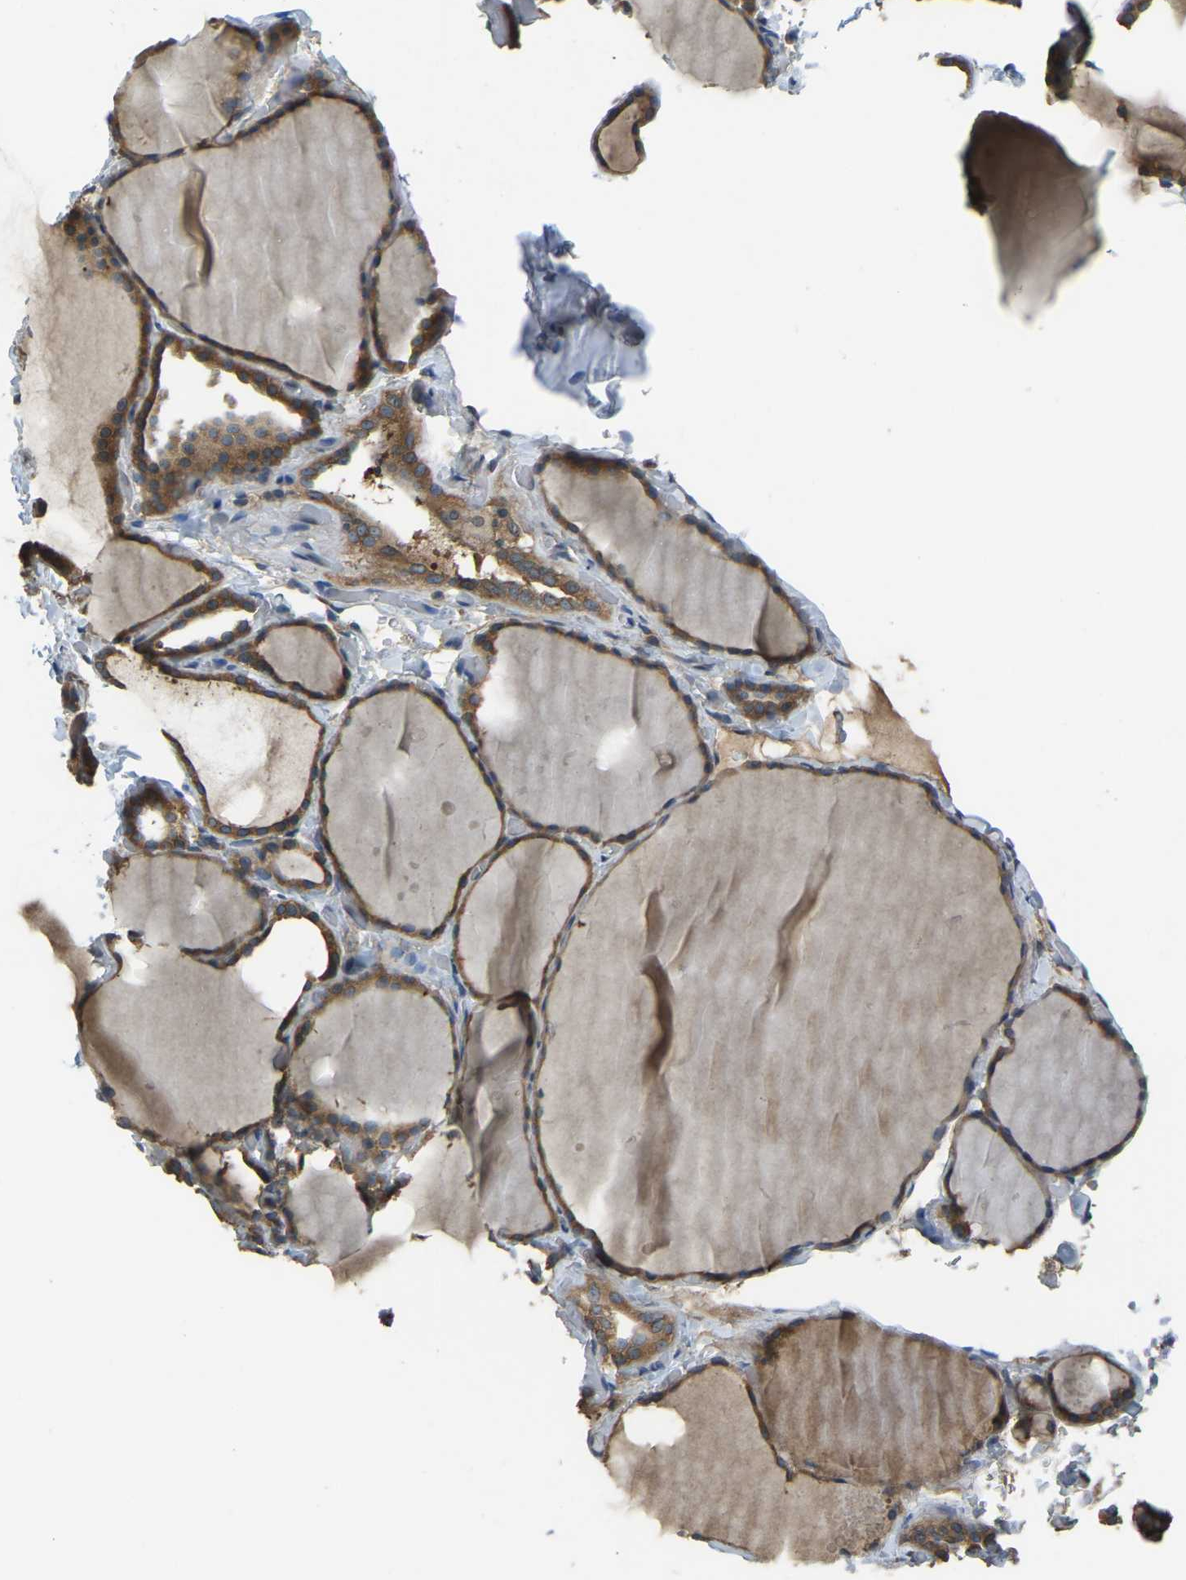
{"staining": {"intensity": "moderate", "quantity": ">75%", "location": "cytoplasmic/membranous"}, "tissue": "thyroid gland", "cell_type": "Glandular cells", "image_type": "normal", "snomed": [{"axis": "morphology", "description": "Normal tissue, NOS"}, {"axis": "topography", "description": "Thyroid gland"}], "caption": "Immunohistochemistry (IHC) of benign thyroid gland exhibits medium levels of moderate cytoplasmic/membranous expression in approximately >75% of glandular cells. The protein of interest is stained brown, and the nuclei are stained in blue (DAB (3,3'-diaminobenzidine) IHC with brightfield microscopy, high magnification).", "gene": "AIMP1", "patient": {"sex": "female", "age": 22}}